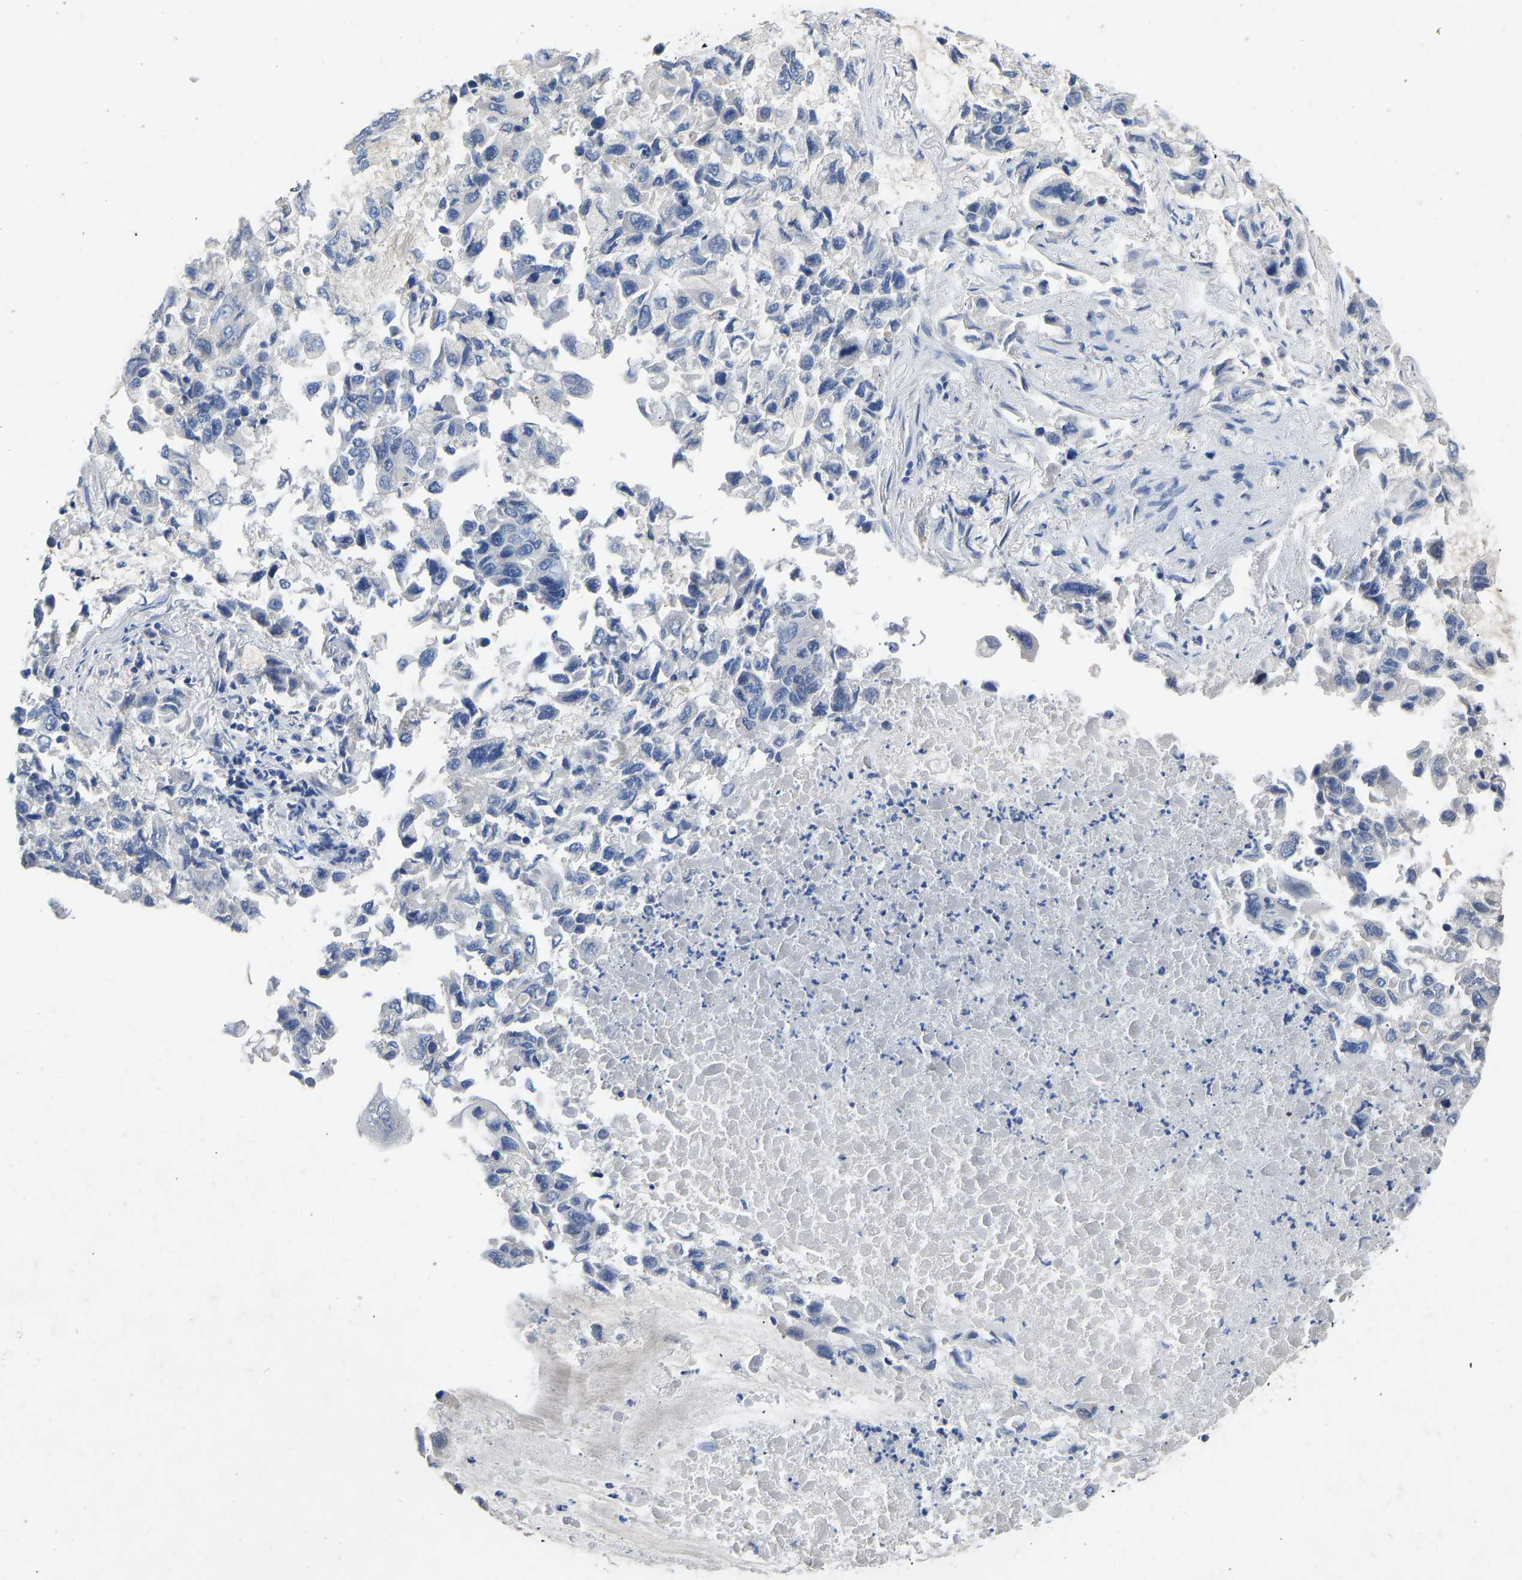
{"staining": {"intensity": "negative", "quantity": "none", "location": "none"}, "tissue": "lung cancer", "cell_type": "Tumor cells", "image_type": "cancer", "snomed": [{"axis": "morphology", "description": "Adenocarcinoma, NOS"}, {"axis": "topography", "description": "Lung"}], "caption": "Protein analysis of adenocarcinoma (lung) reveals no significant staining in tumor cells.", "gene": "RBP1", "patient": {"sex": "male", "age": 64}}